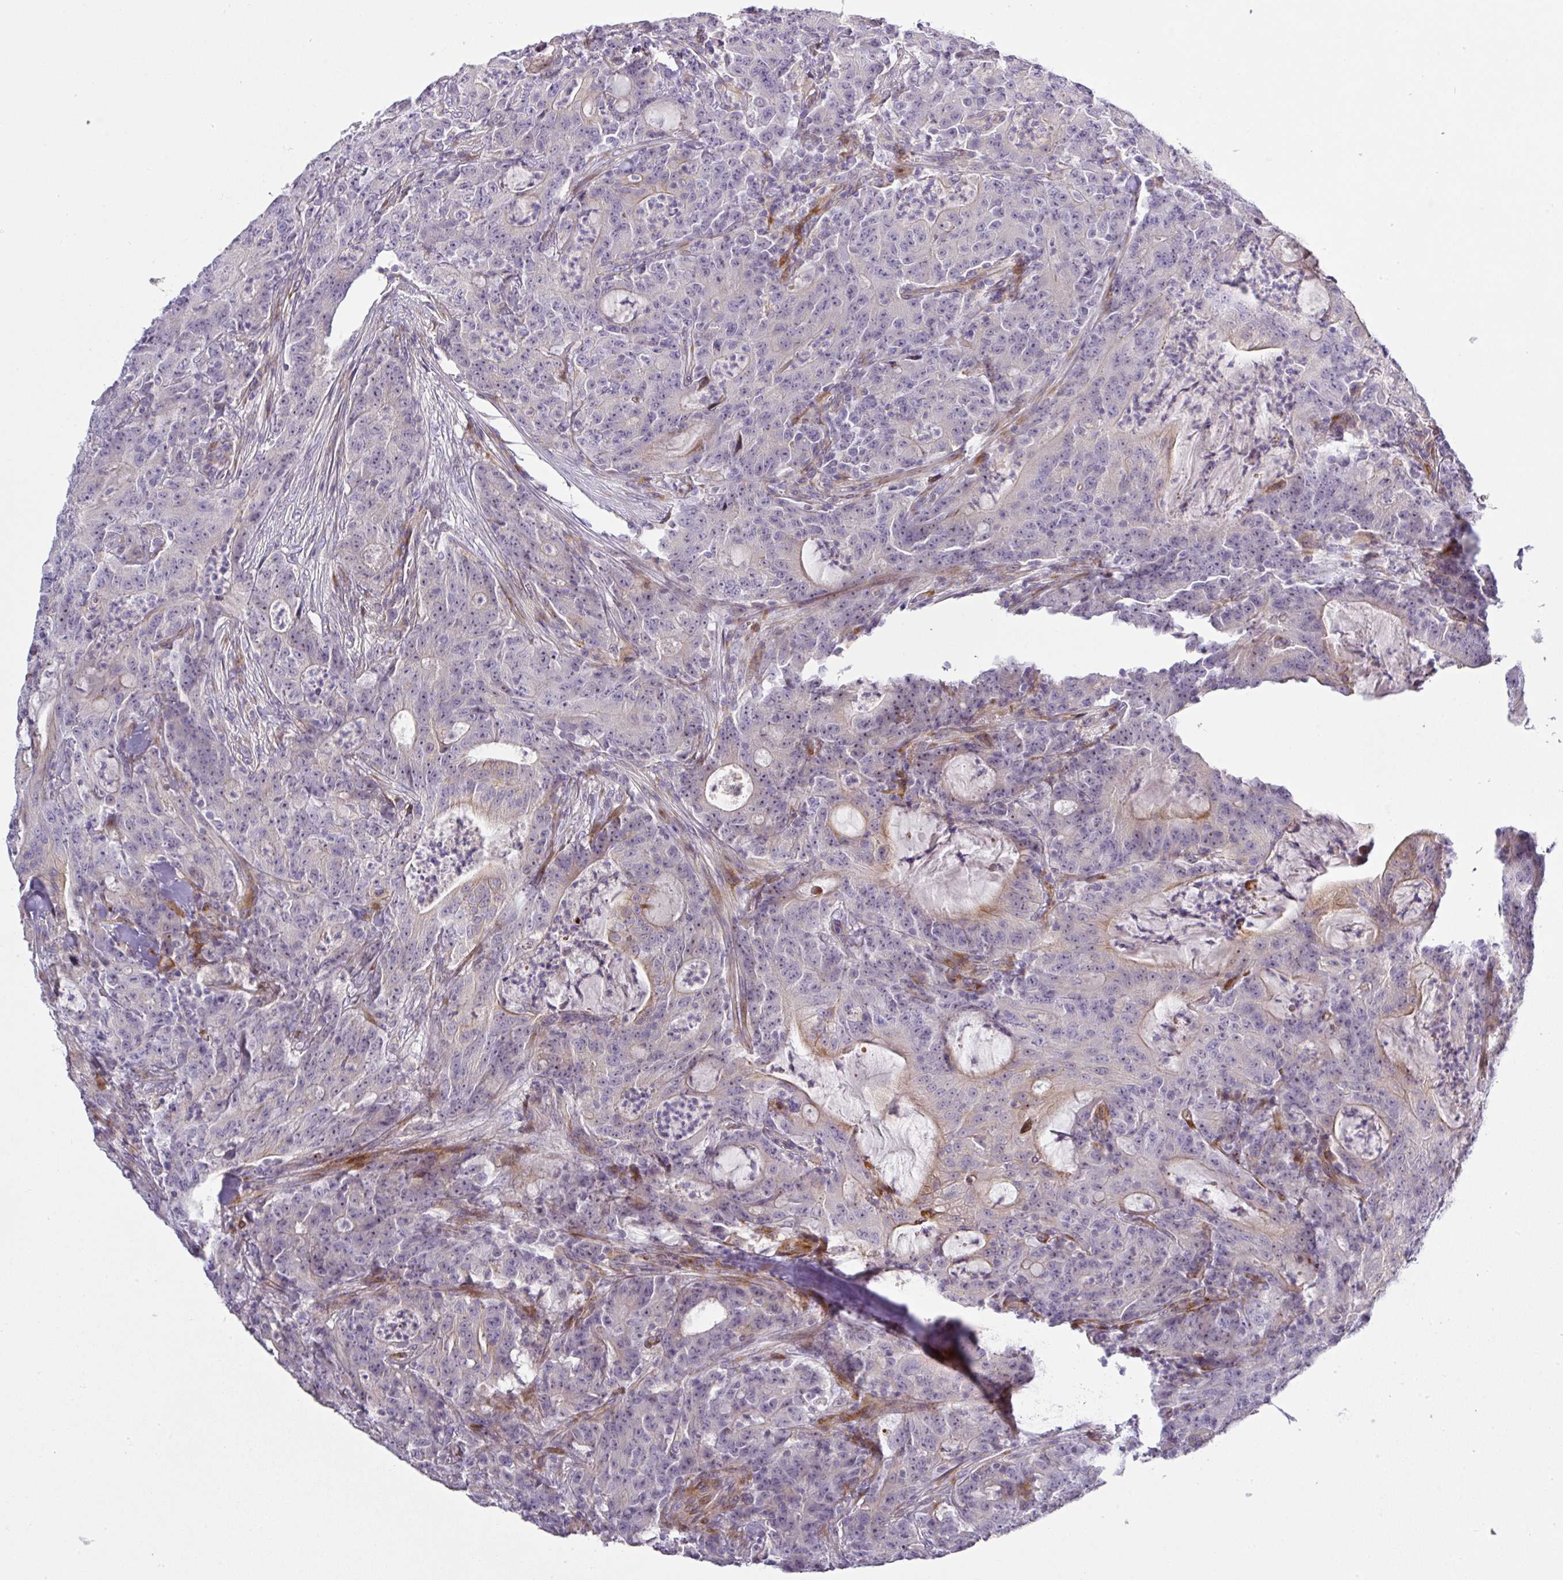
{"staining": {"intensity": "negative", "quantity": "none", "location": "none"}, "tissue": "colorectal cancer", "cell_type": "Tumor cells", "image_type": "cancer", "snomed": [{"axis": "morphology", "description": "Adenocarcinoma, NOS"}, {"axis": "topography", "description": "Colon"}], "caption": "Micrograph shows no significant protein positivity in tumor cells of colorectal cancer (adenocarcinoma).", "gene": "ATP6V1F", "patient": {"sex": "male", "age": 83}}